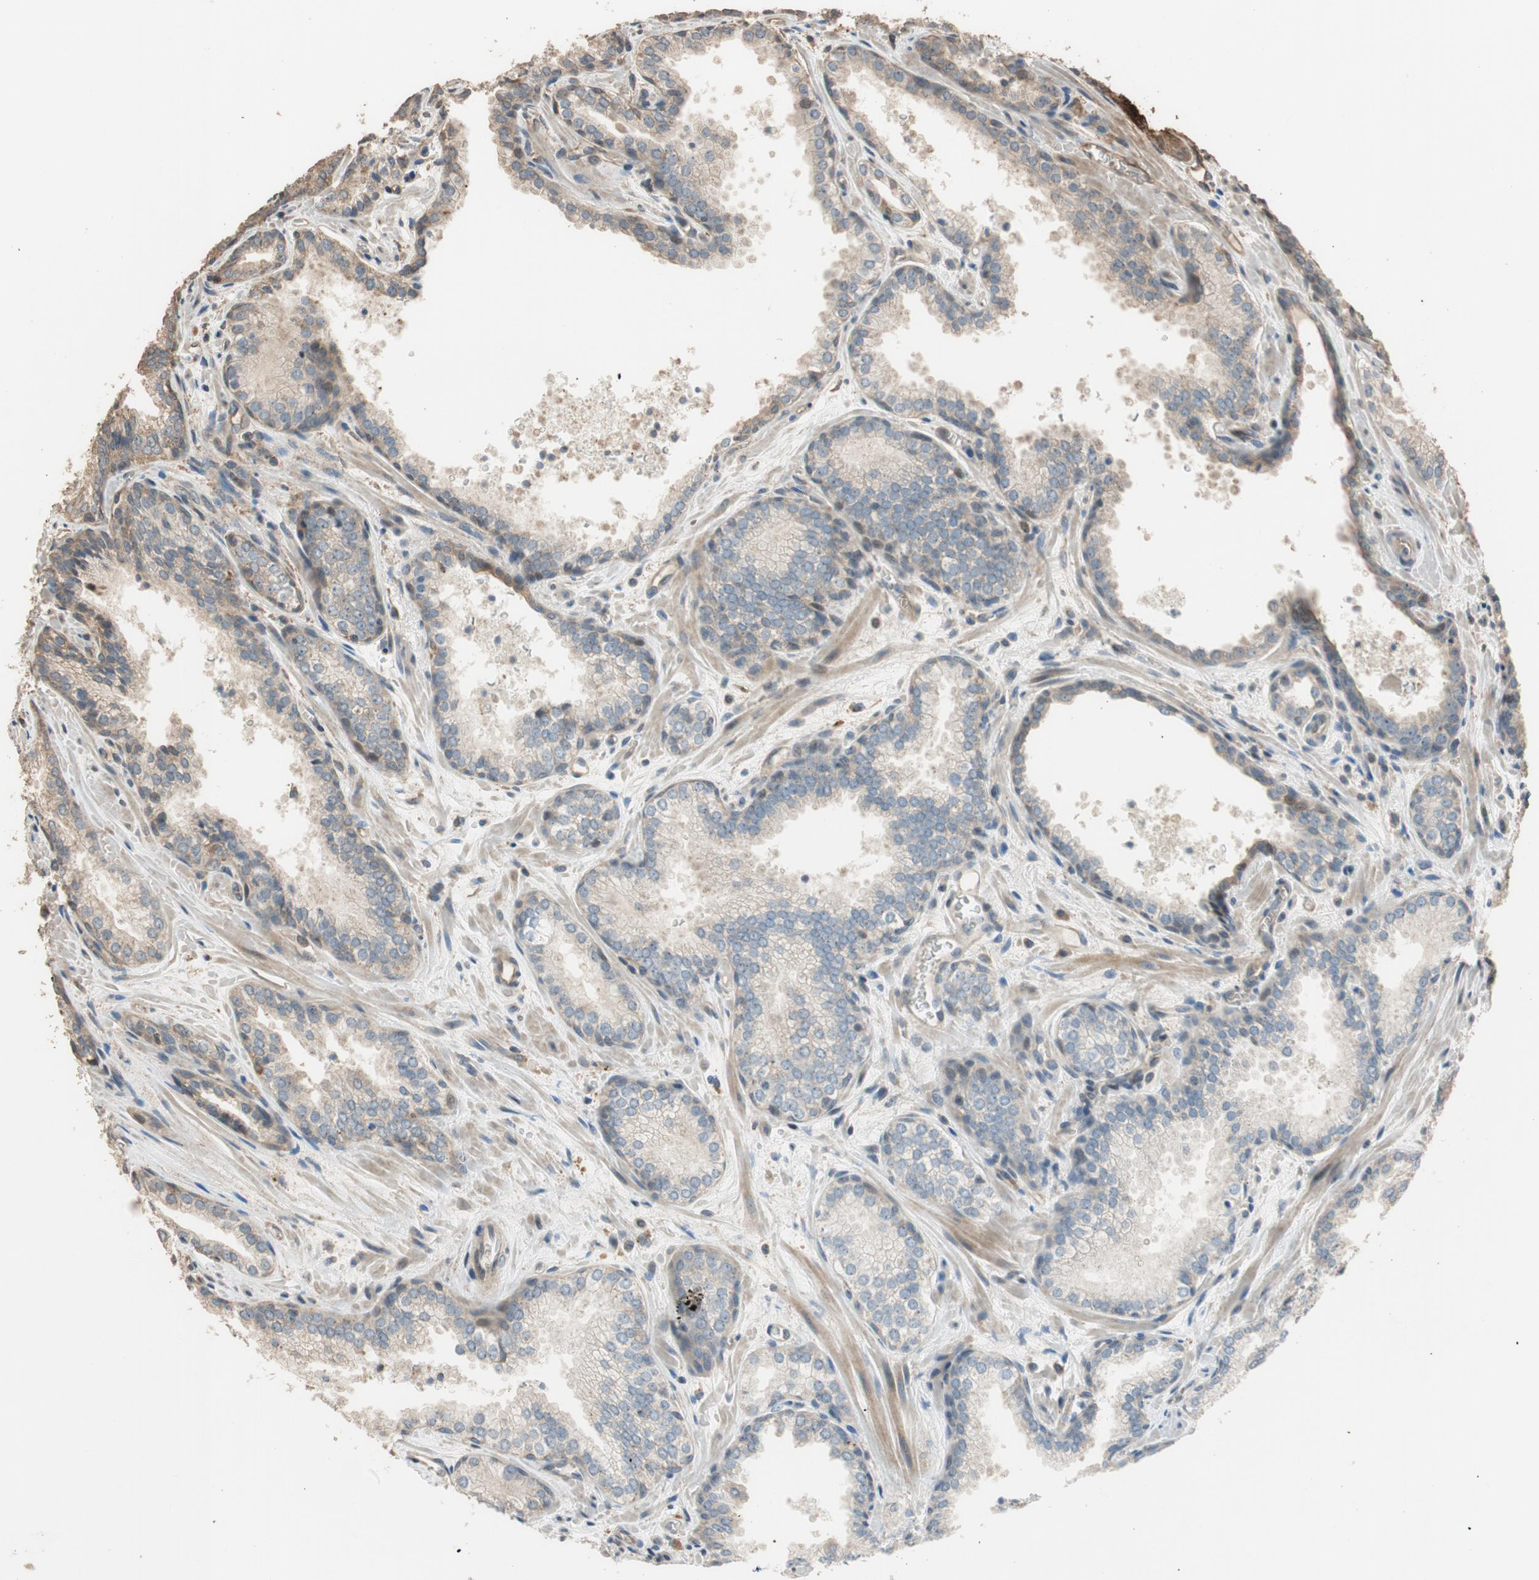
{"staining": {"intensity": "weak", "quantity": "<25%", "location": "cytoplasmic/membranous"}, "tissue": "prostate cancer", "cell_type": "Tumor cells", "image_type": "cancer", "snomed": [{"axis": "morphology", "description": "Adenocarcinoma, Low grade"}, {"axis": "topography", "description": "Prostate"}], "caption": "Prostate cancer was stained to show a protein in brown. There is no significant positivity in tumor cells. (Immunohistochemistry (ihc), brightfield microscopy, high magnification).", "gene": "MST1R", "patient": {"sex": "male", "age": 60}}